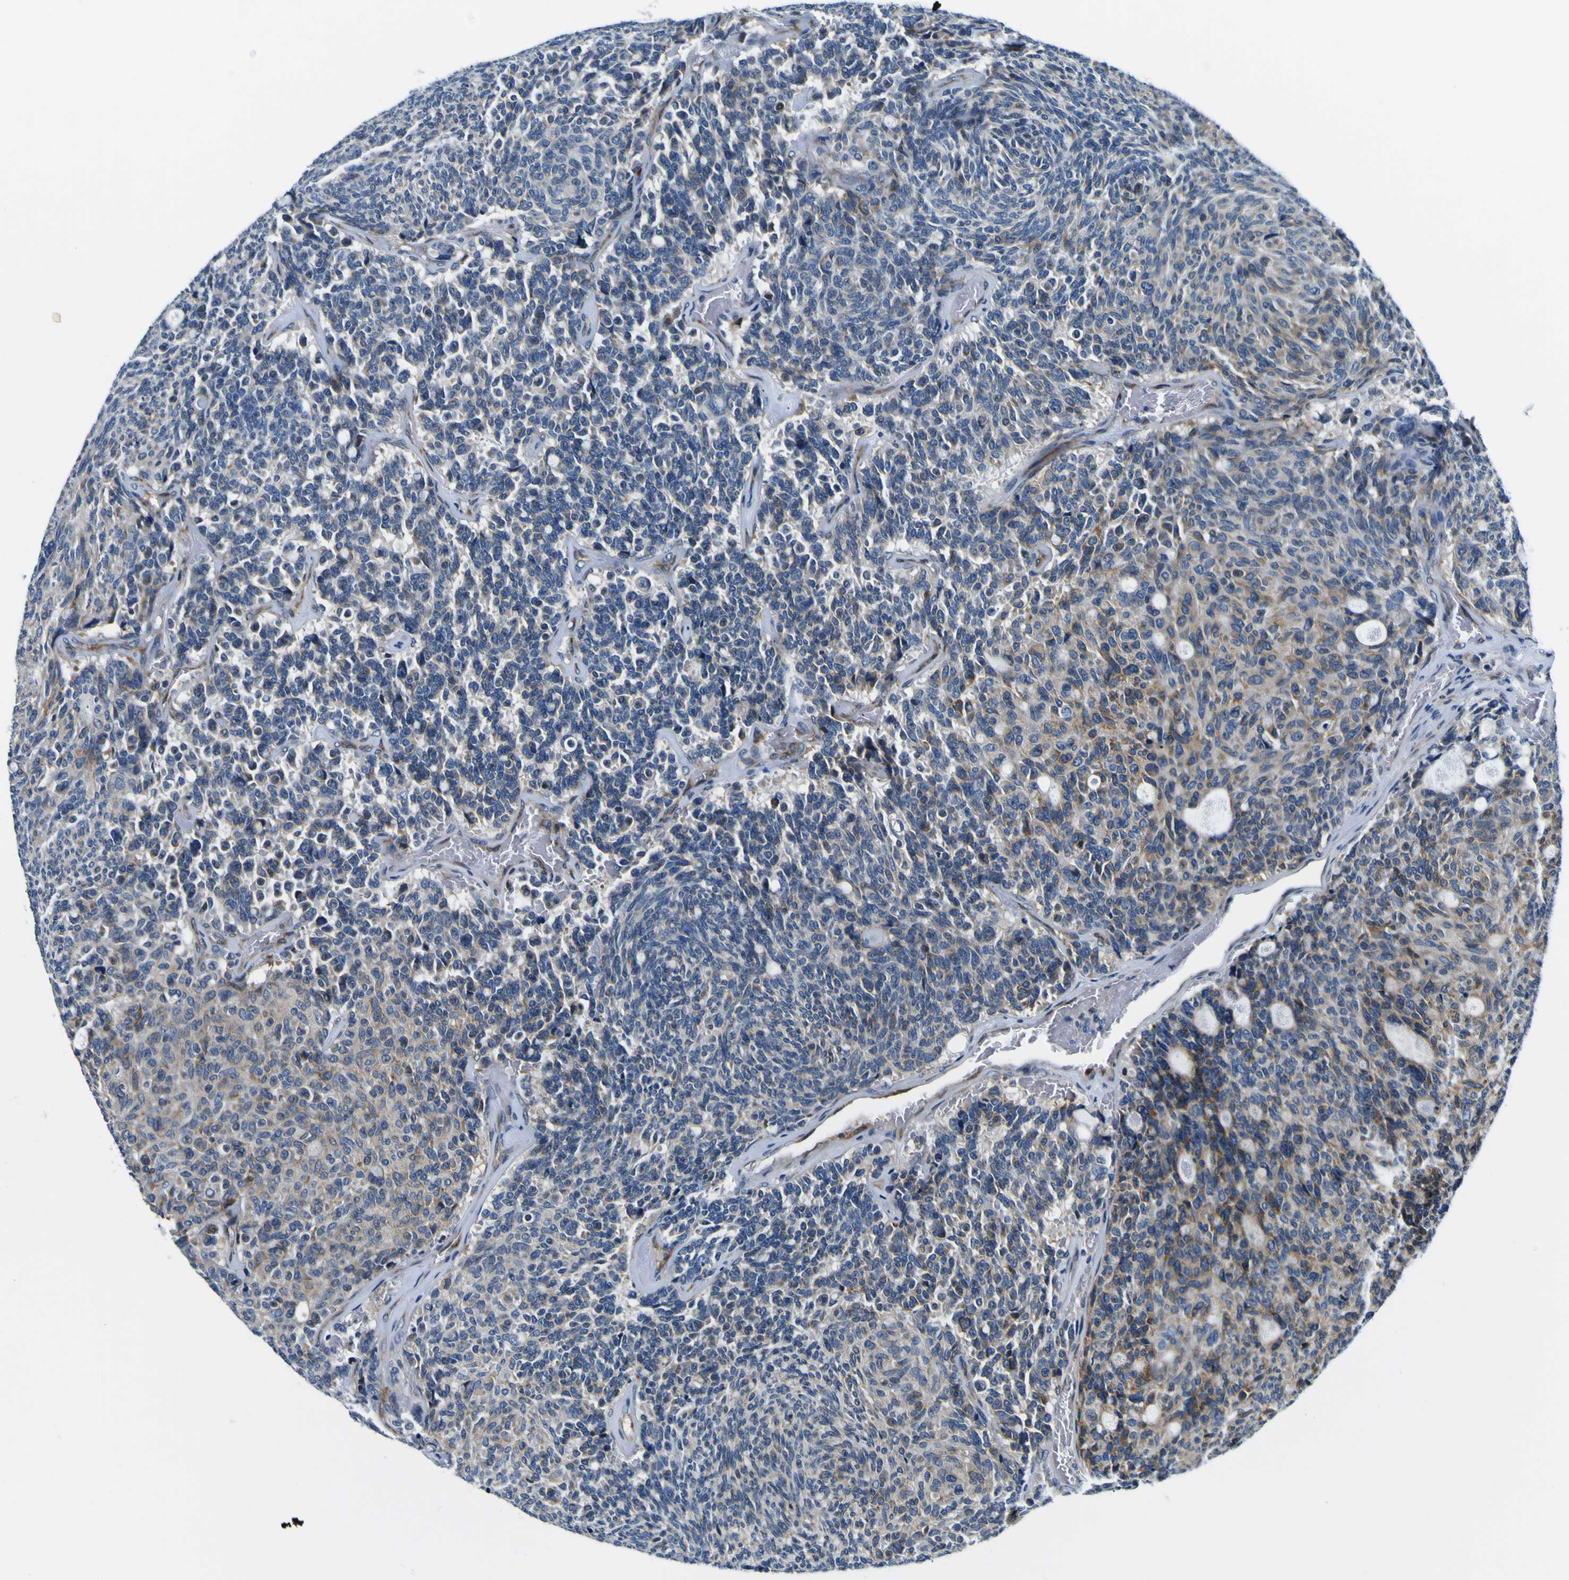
{"staining": {"intensity": "moderate", "quantity": "<25%", "location": "cytoplasmic/membranous"}, "tissue": "carcinoid", "cell_type": "Tumor cells", "image_type": "cancer", "snomed": [{"axis": "morphology", "description": "Carcinoid, malignant, NOS"}, {"axis": "topography", "description": "Pancreas"}], "caption": "Immunohistochemical staining of carcinoid shows low levels of moderate cytoplasmic/membranous protein positivity in approximately <25% of tumor cells.", "gene": "NLRP3", "patient": {"sex": "female", "age": 54}}